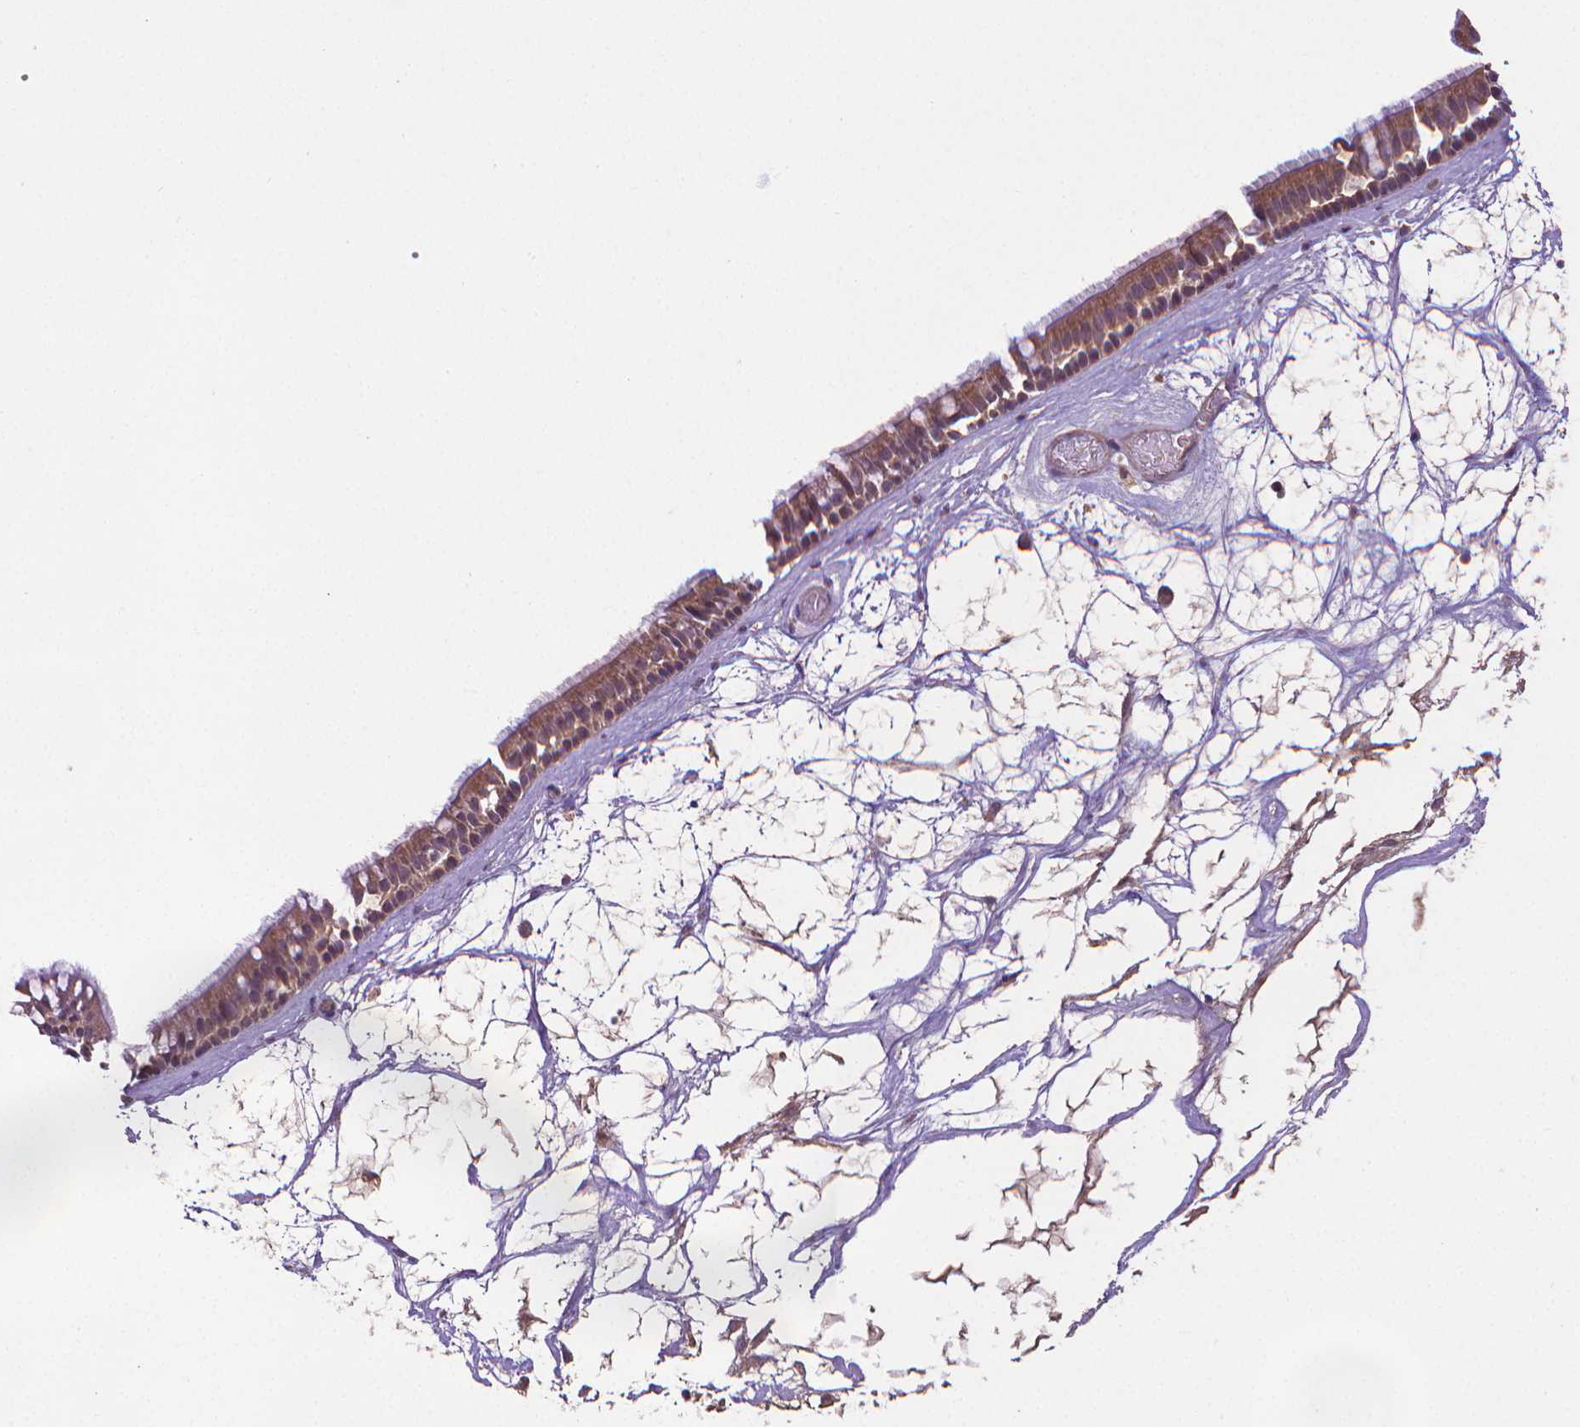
{"staining": {"intensity": "moderate", "quantity": ">75%", "location": "cytoplasmic/membranous"}, "tissue": "nasopharynx", "cell_type": "Respiratory epithelial cells", "image_type": "normal", "snomed": [{"axis": "morphology", "description": "Normal tissue, NOS"}, {"axis": "topography", "description": "Nasopharynx"}], "caption": "Benign nasopharynx shows moderate cytoplasmic/membranous expression in approximately >75% of respiratory epithelial cells Nuclei are stained in blue..", "gene": "GPR63", "patient": {"sex": "male", "age": 68}}